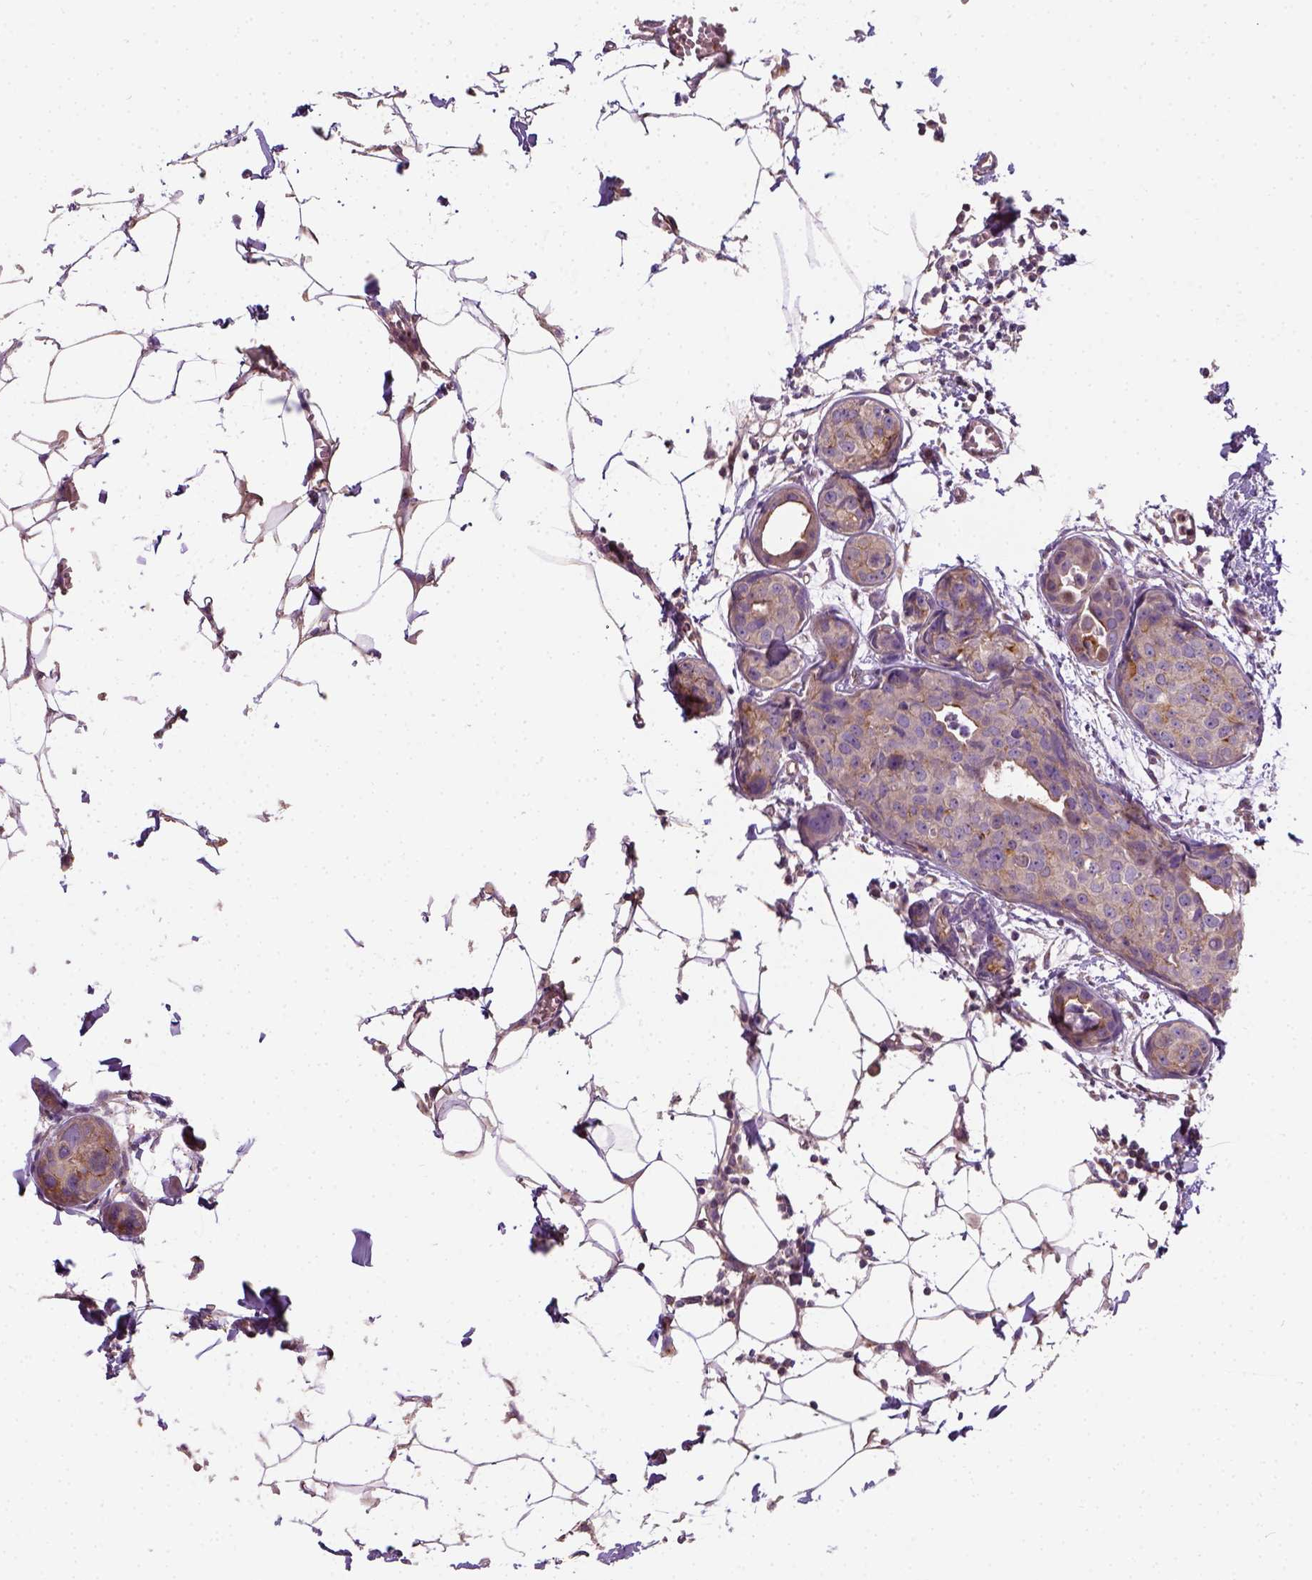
{"staining": {"intensity": "moderate", "quantity": "<25%", "location": "cytoplasmic/membranous"}, "tissue": "breast cancer", "cell_type": "Tumor cells", "image_type": "cancer", "snomed": [{"axis": "morphology", "description": "Duct carcinoma"}, {"axis": "topography", "description": "Breast"}], "caption": "Human breast cancer stained with a brown dye shows moderate cytoplasmic/membranous positive expression in approximately <25% of tumor cells.", "gene": "CRACR2A", "patient": {"sex": "female", "age": 38}}